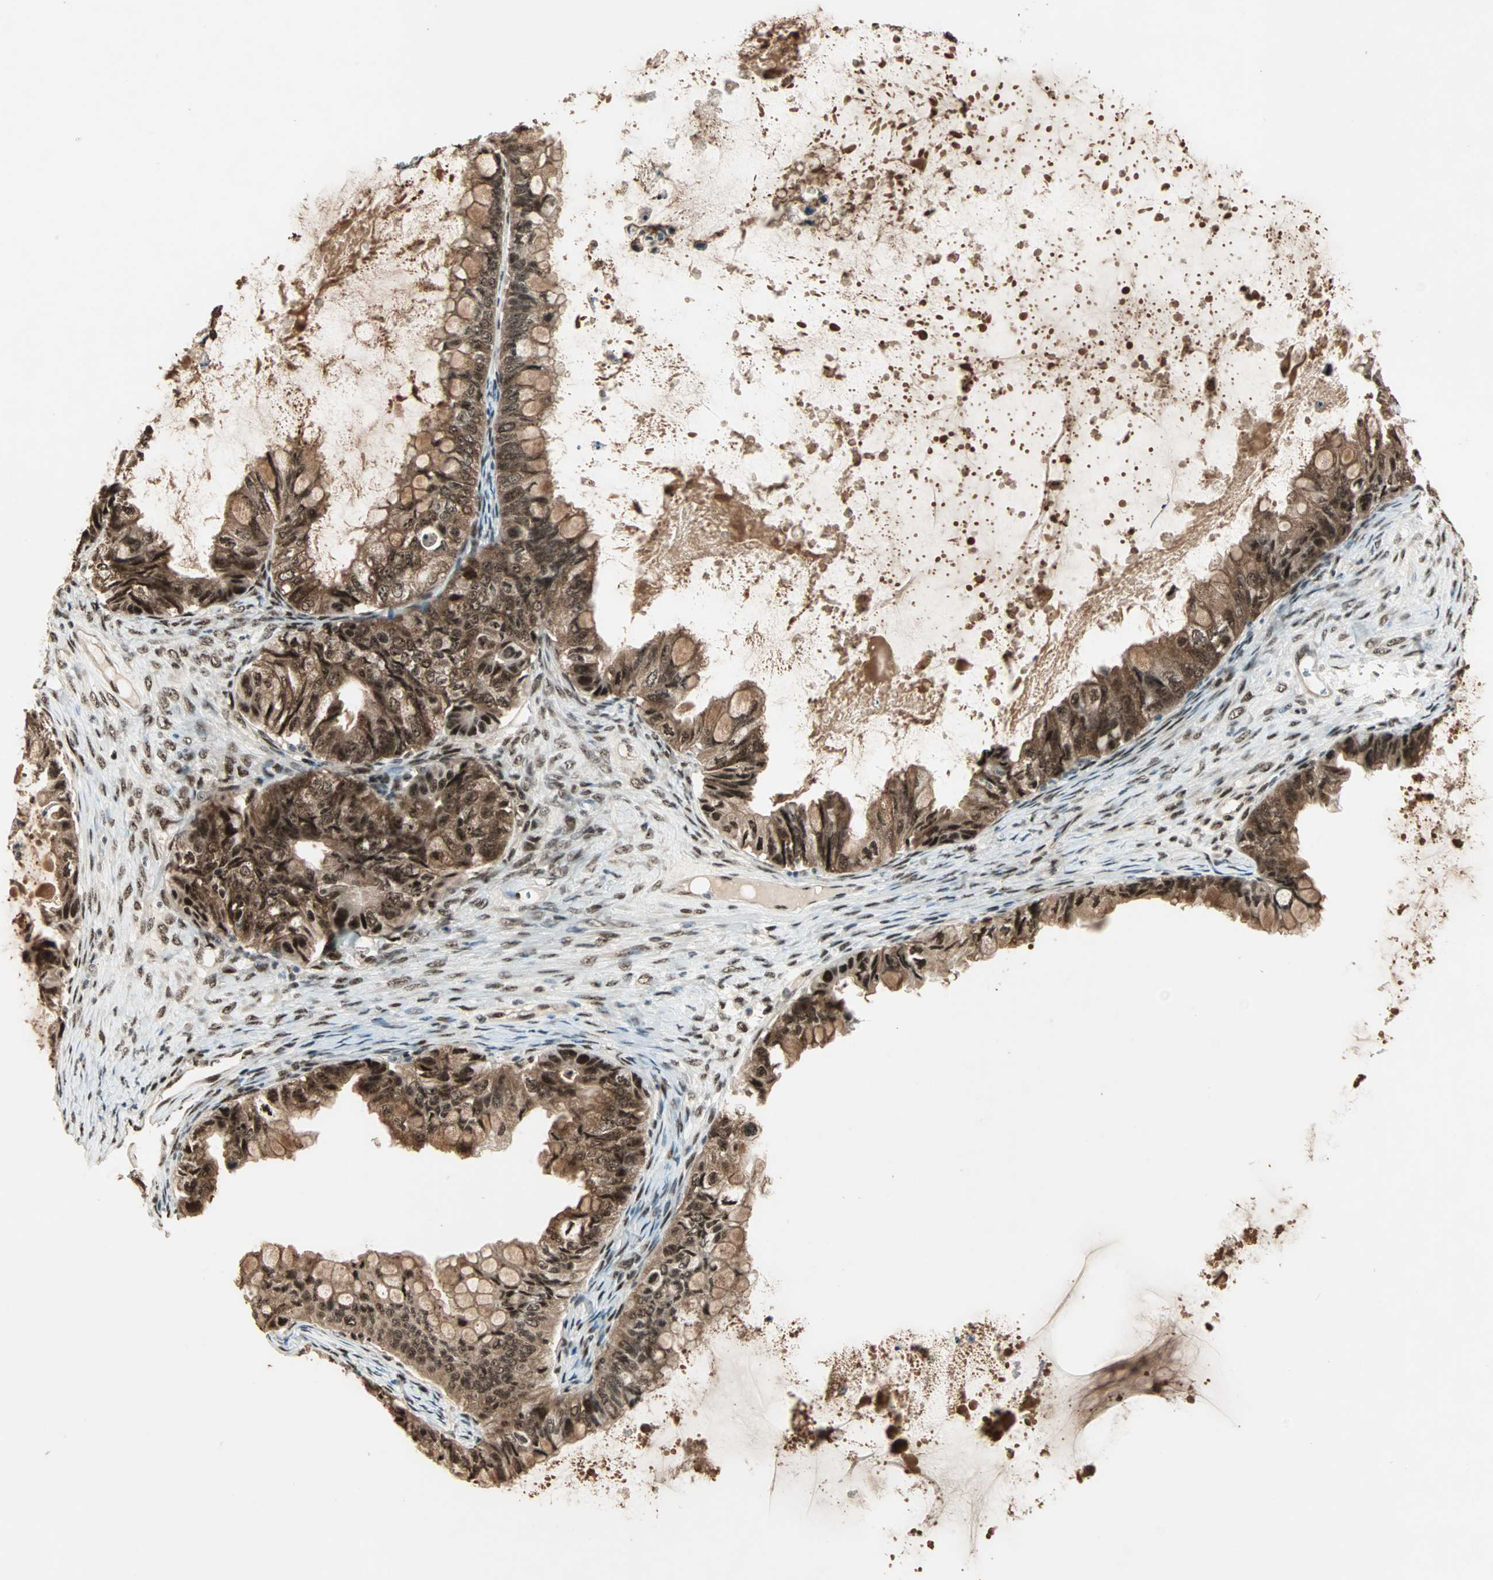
{"staining": {"intensity": "strong", "quantity": ">75%", "location": "cytoplasmic/membranous,nuclear"}, "tissue": "ovarian cancer", "cell_type": "Tumor cells", "image_type": "cancer", "snomed": [{"axis": "morphology", "description": "Cystadenocarcinoma, mucinous, NOS"}, {"axis": "topography", "description": "Ovary"}], "caption": "Tumor cells show high levels of strong cytoplasmic/membranous and nuclear staining in about >75% of cells in mucinous cystadenocarcinoma (ovarian). The staining was performed using DAB (3,3'-diaminobenzidine), with brown indicating positive protein expression. Nuclei are stained blue with hematoxylin.", "gene": "ZNF44", "patient": {"sex": "female", "age": 80}}